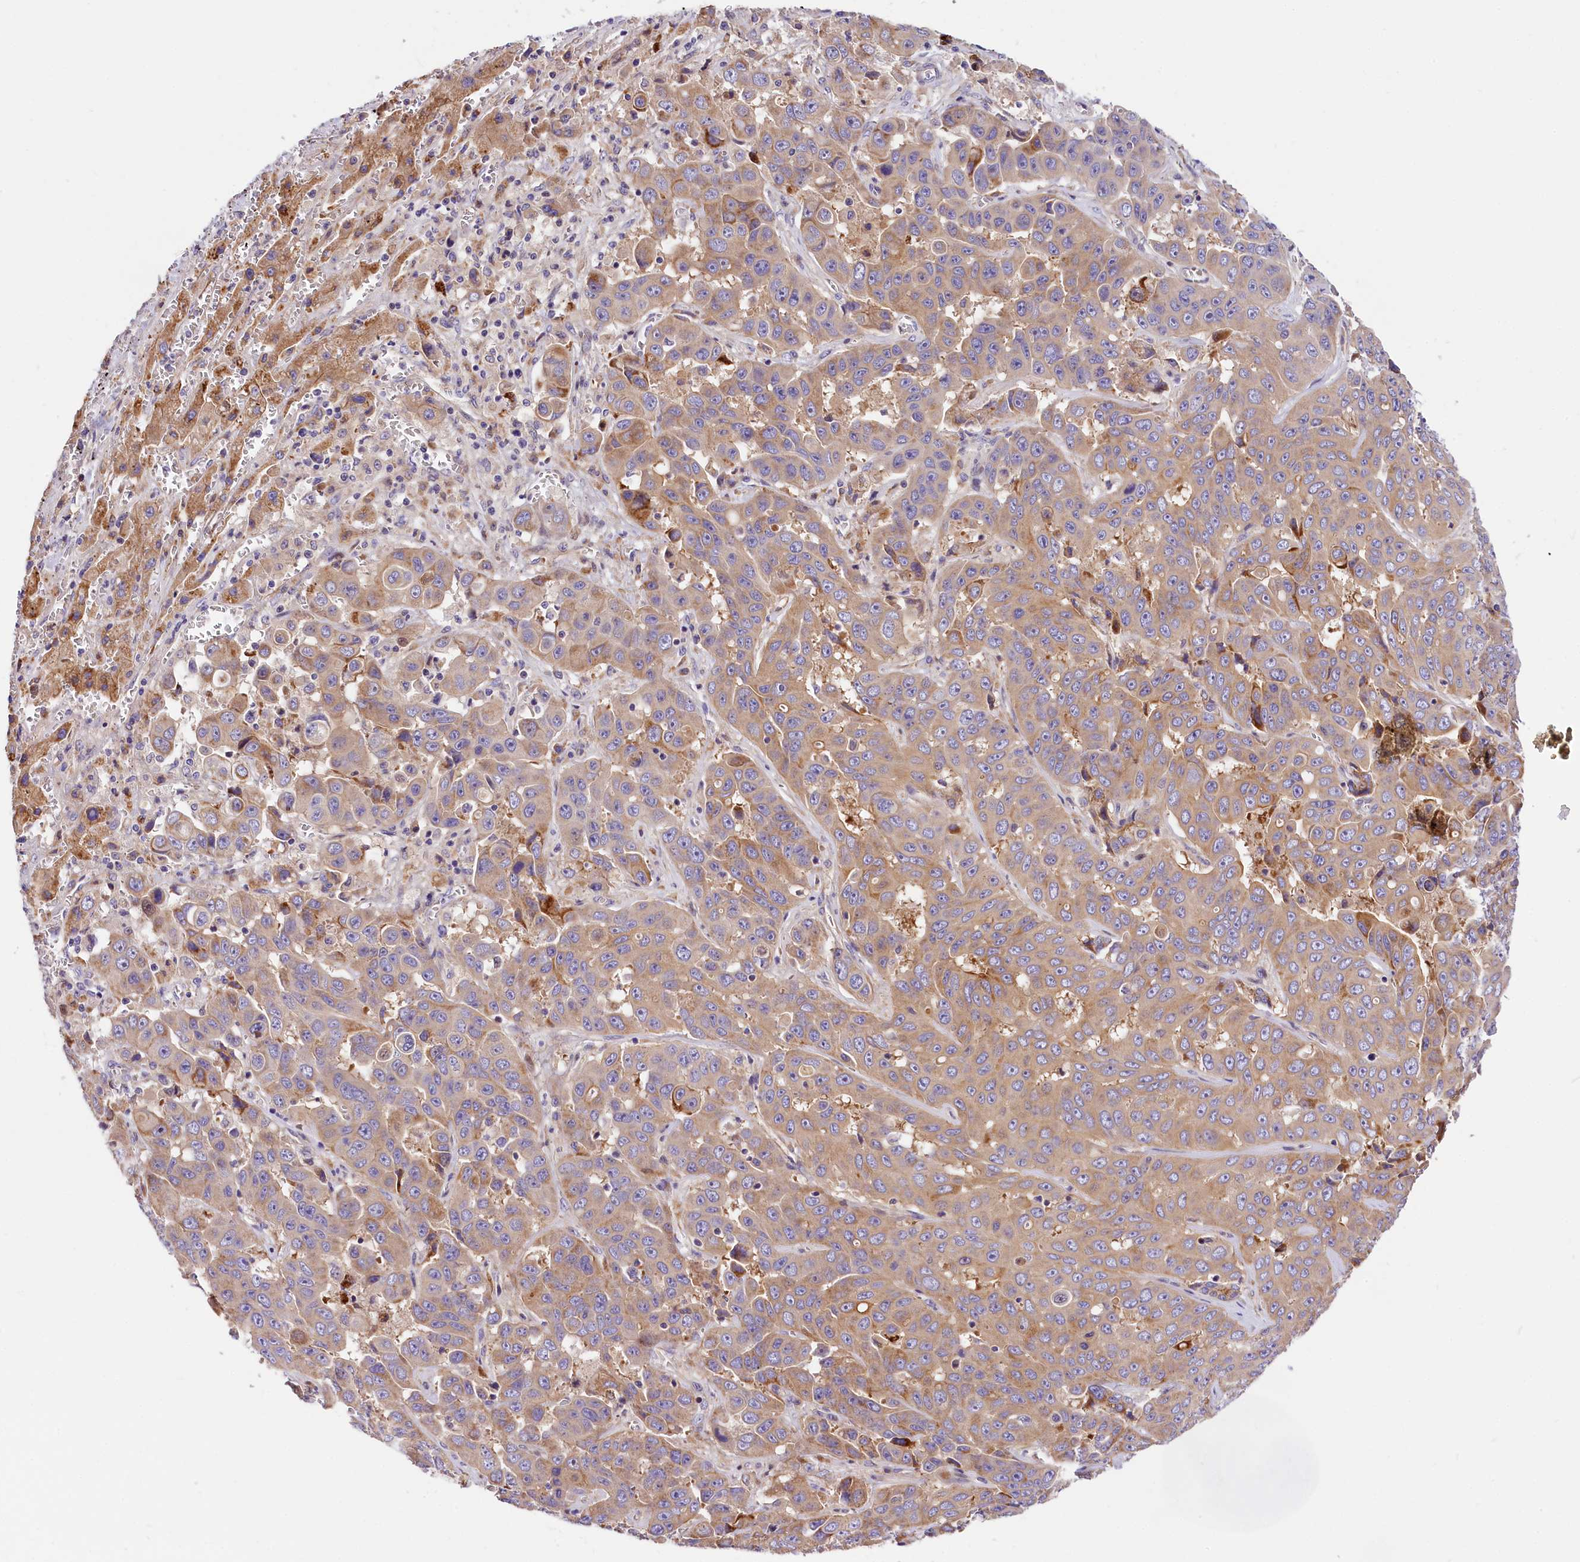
{"staining": {"intensity": "moderate", "quantity": "25%-75%", "location": "cytoplasmic/membranous"}, "tissue": "liver cancer", "cell_type": "Tumor cells", "image_type": "cancer", "snomed": [{"axis": "morphology", "description": "Cholangiocarcinoma"}, {"axis": "topography", "description": "Liver"}], "caption": "DAB immunohistochemical staining of liver cholangiocarcinoma displays moderate cytoplasmic/membranous protein expression in approximately 25%-75% of tumor cells.", "gene": "ARMC6", "patient": {"sex": "female", "age": 52}}